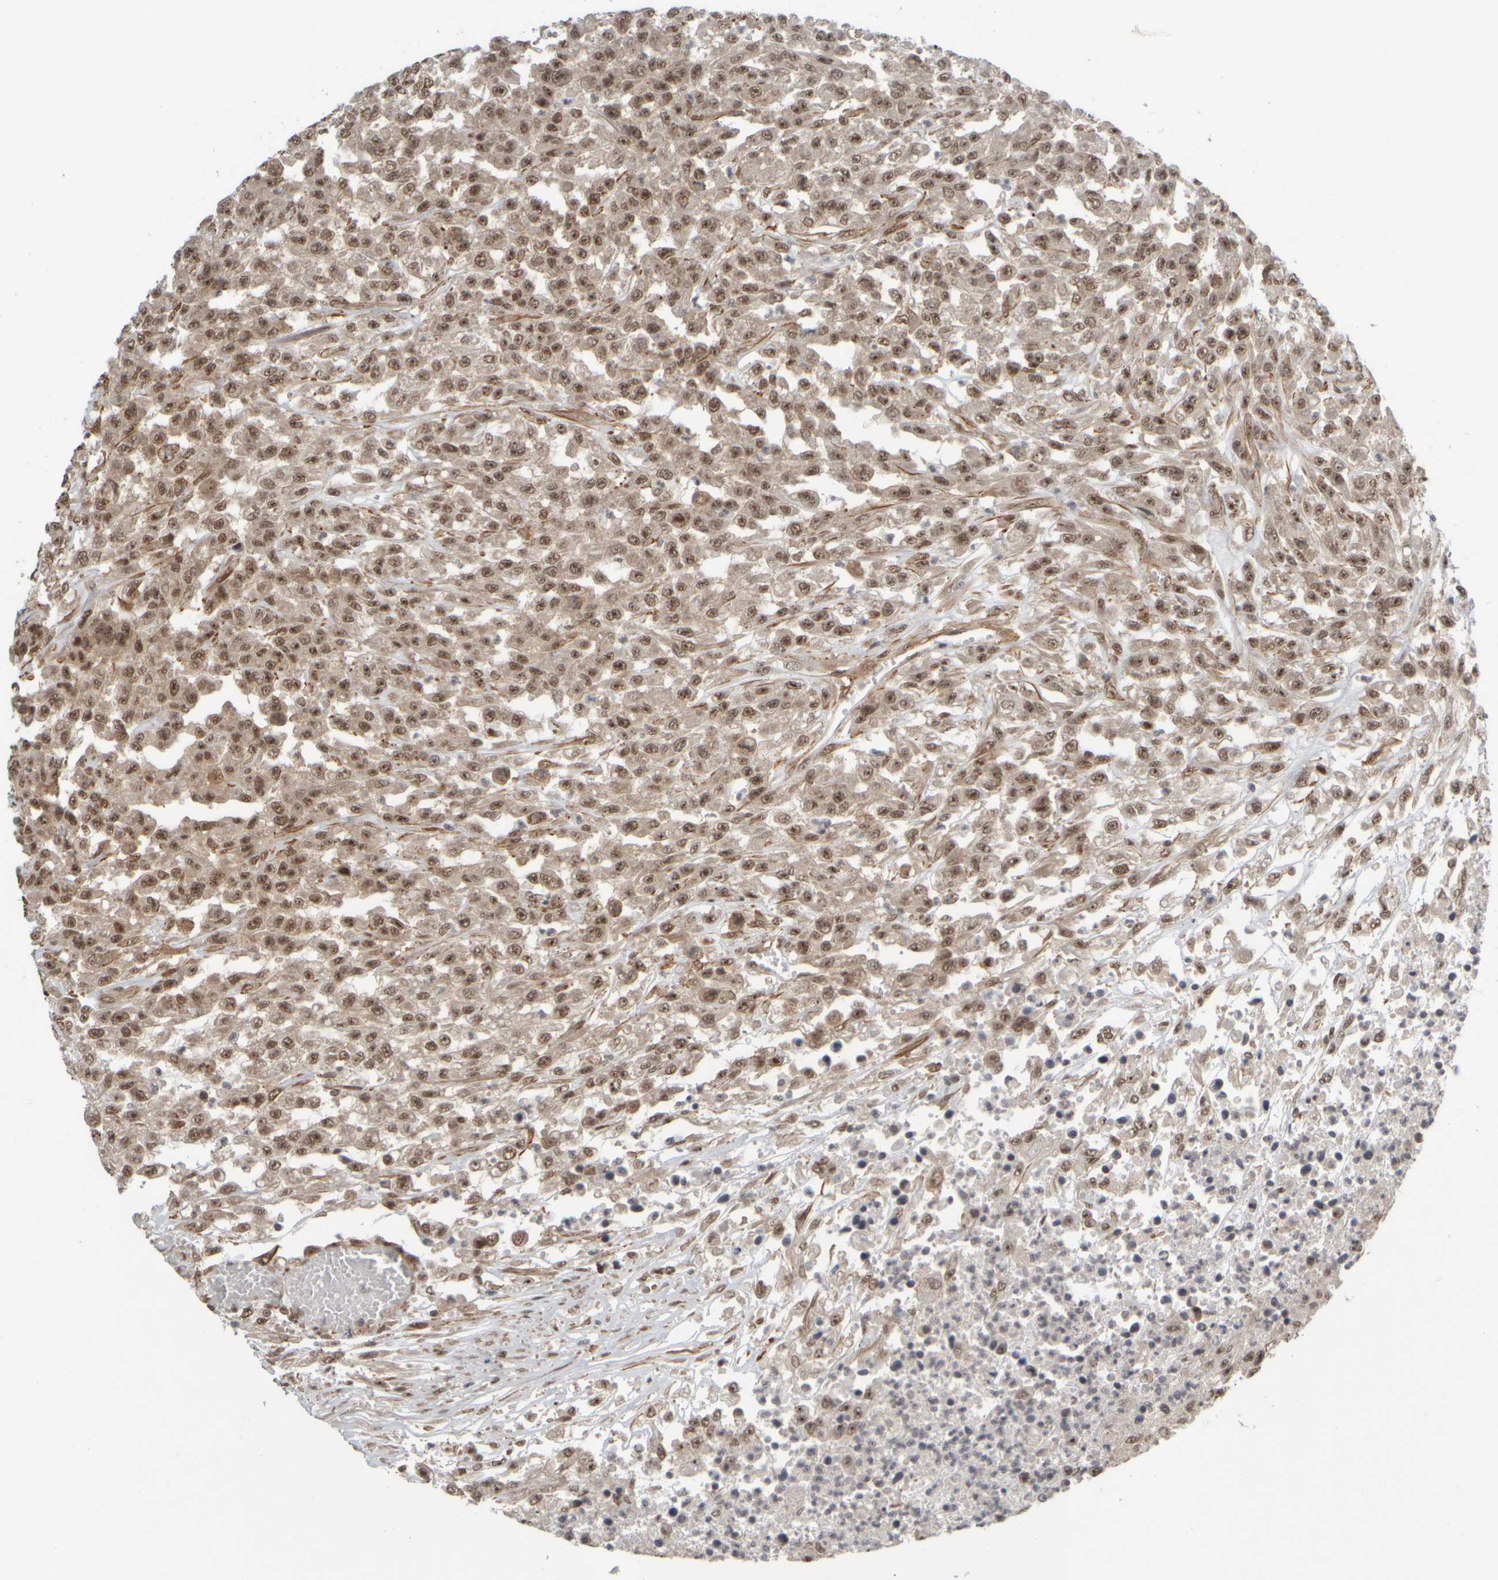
{"staining": {"intensity": "moderate", "quantity": ">75%", "location": "nuclear"}, "tissue": "urothelial cancer", "cell_type": "Tumor cells", "image_type": "cancer", "snomed": [{"axis": "morphology", "description": "Urothelial carcinoma, High grade"}, {"axis": "topography", "description": "Urinary bladder"}], "caption": "Human urothelial carcinoma (high-grade) stained with a brown dye reveals moderate nuclear positive staining in about >75% of tumor cells.", "gene": "SYNRG", "patient": {"sex": "male", "age": 46}}